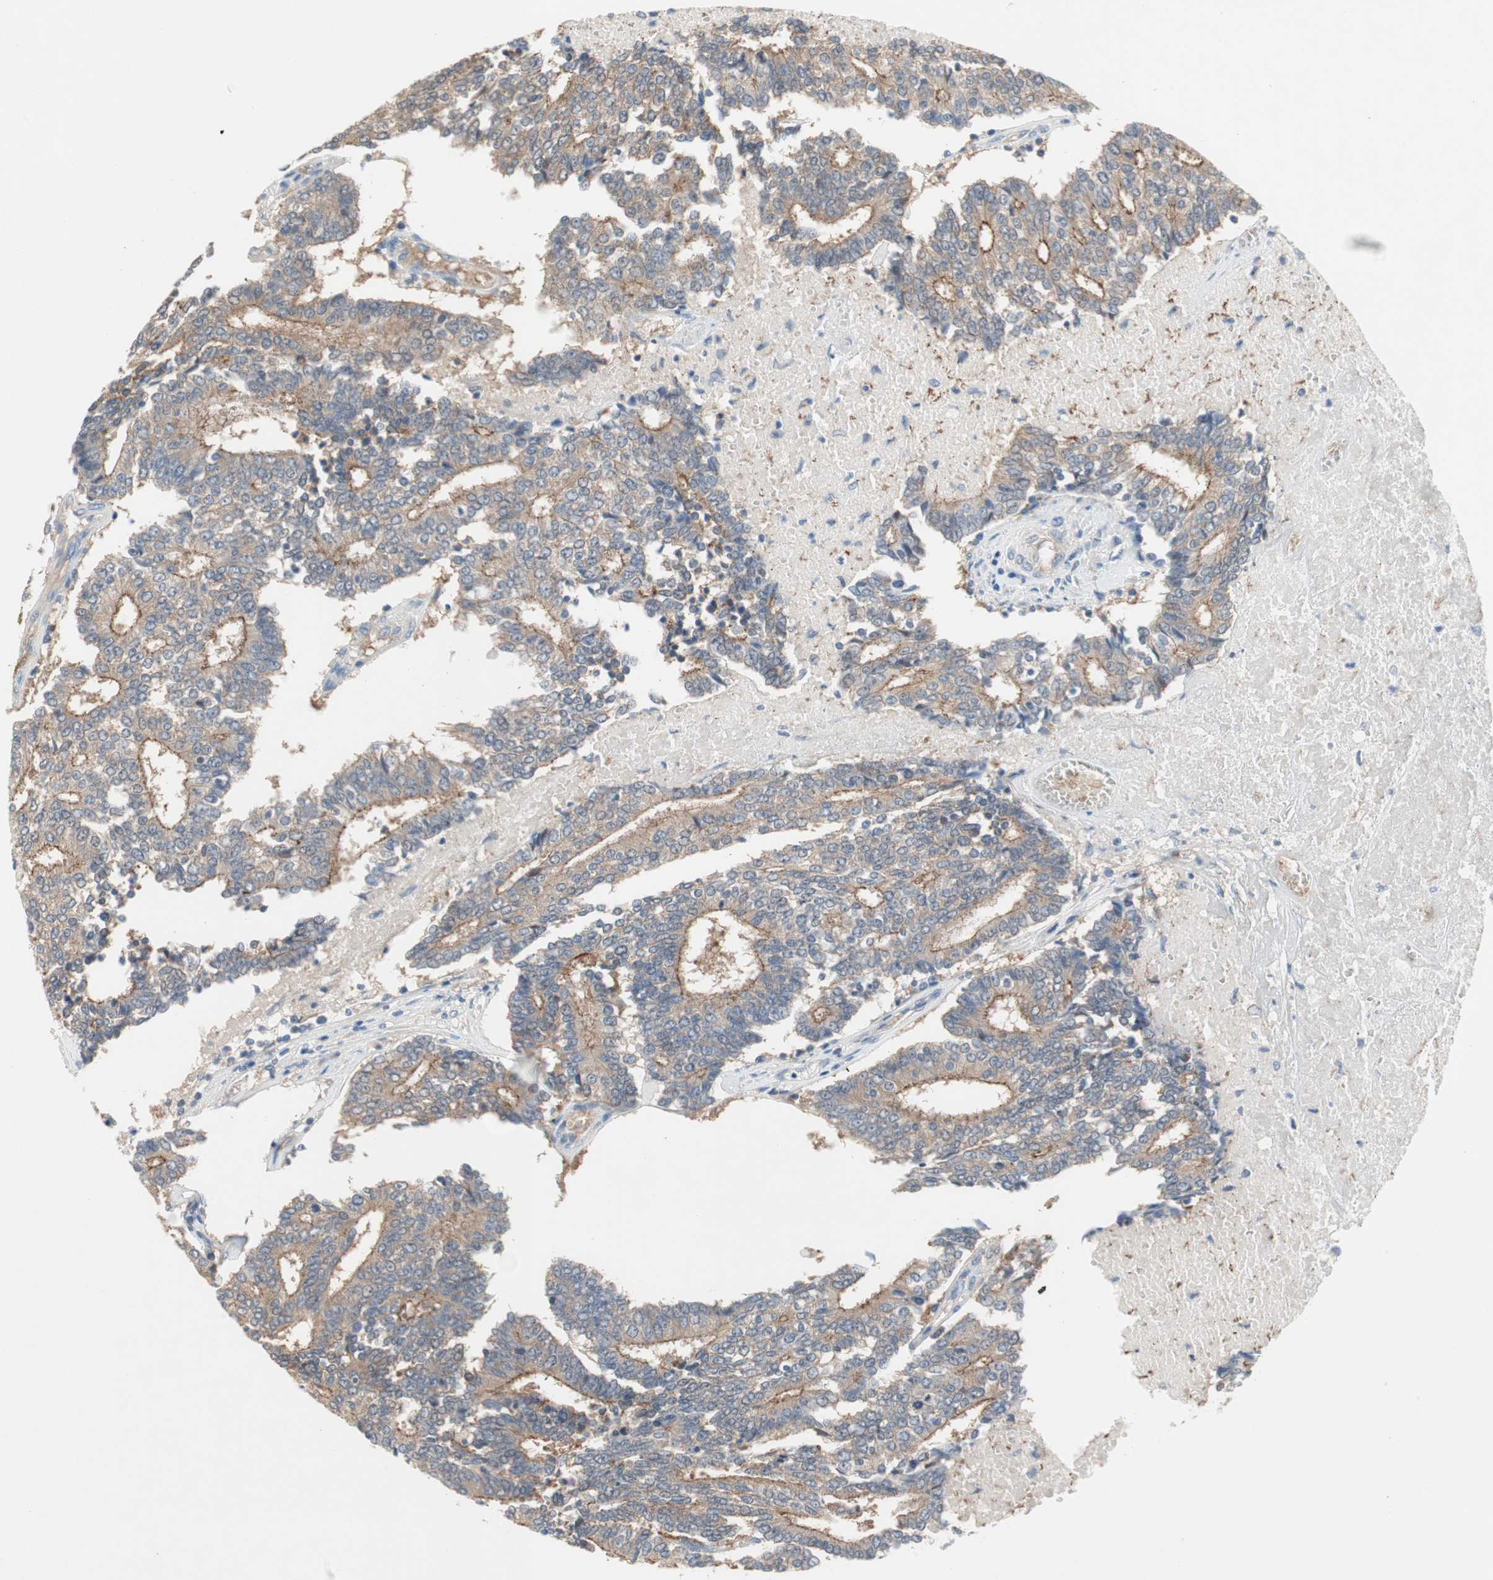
{"staining": {"intensity": "moderate", "quantity": "25%-75%", "location": "cytoplasmic/membranous"}, "tissue": "prostate cancer", "cell_type": "Tumor cells", "image_type": "cancer", "snomed": [{"axis": "morphology", "description": "Adenocarcinoma, High grade"}, {"axis": "topography", "description": "Prostate"}], "caption": "Tumor cells reveal moderate cytoplasmic/membranous expression in about 25%-75% of cells in prostate cancer (high-grade adenocarcinoma). The staining was performed using DAB (3,3'-diaminobenzidine), with brown indicating positive protein expression. Nuclei are stained blue with hematoxylin.", "gene": "GLUL", "patient": {"sex": "male", "age": 55}}